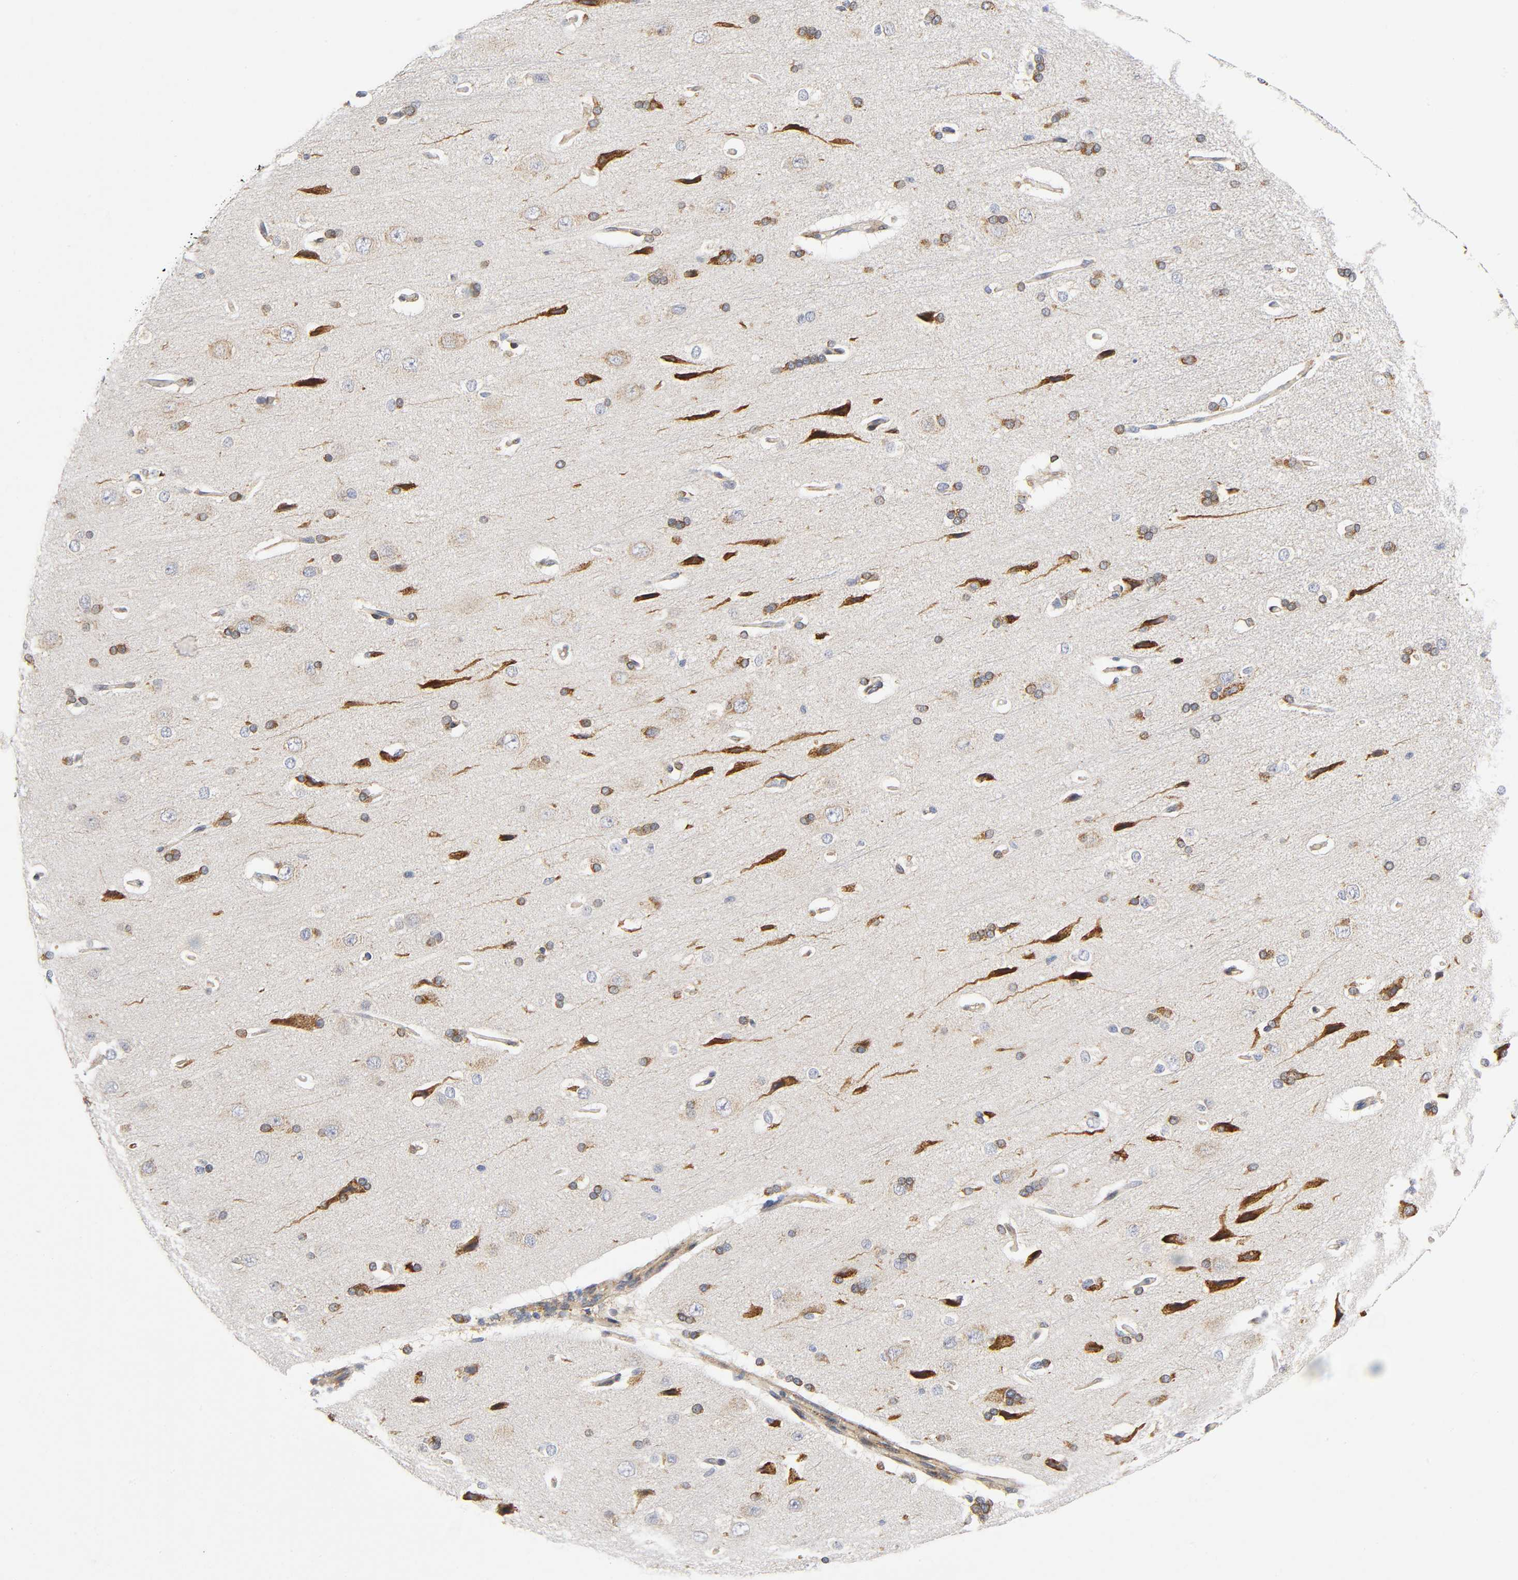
{"staining": {"intensity": "weak", "quantity": ">75%", "location": "cytoplasmic/membranous"}, "tissue": "cerebral cortex", "cell_type": "Endothelial cells", "image_type": "normal", "snomed": [{"axis": "morphology", "description": "Normal tissue, NOS"}, {"axis": "topography", "description": "Cerebral cortex"}], "caption": "Weak cytoplasmic/membranous staining for a protein is present in approximately >75% of endothelial cells of normal cerebral cortex using immunohistochemistry (IHC).", "gene": "SOS2", "patient": {"sex": "male", "age": 62}}